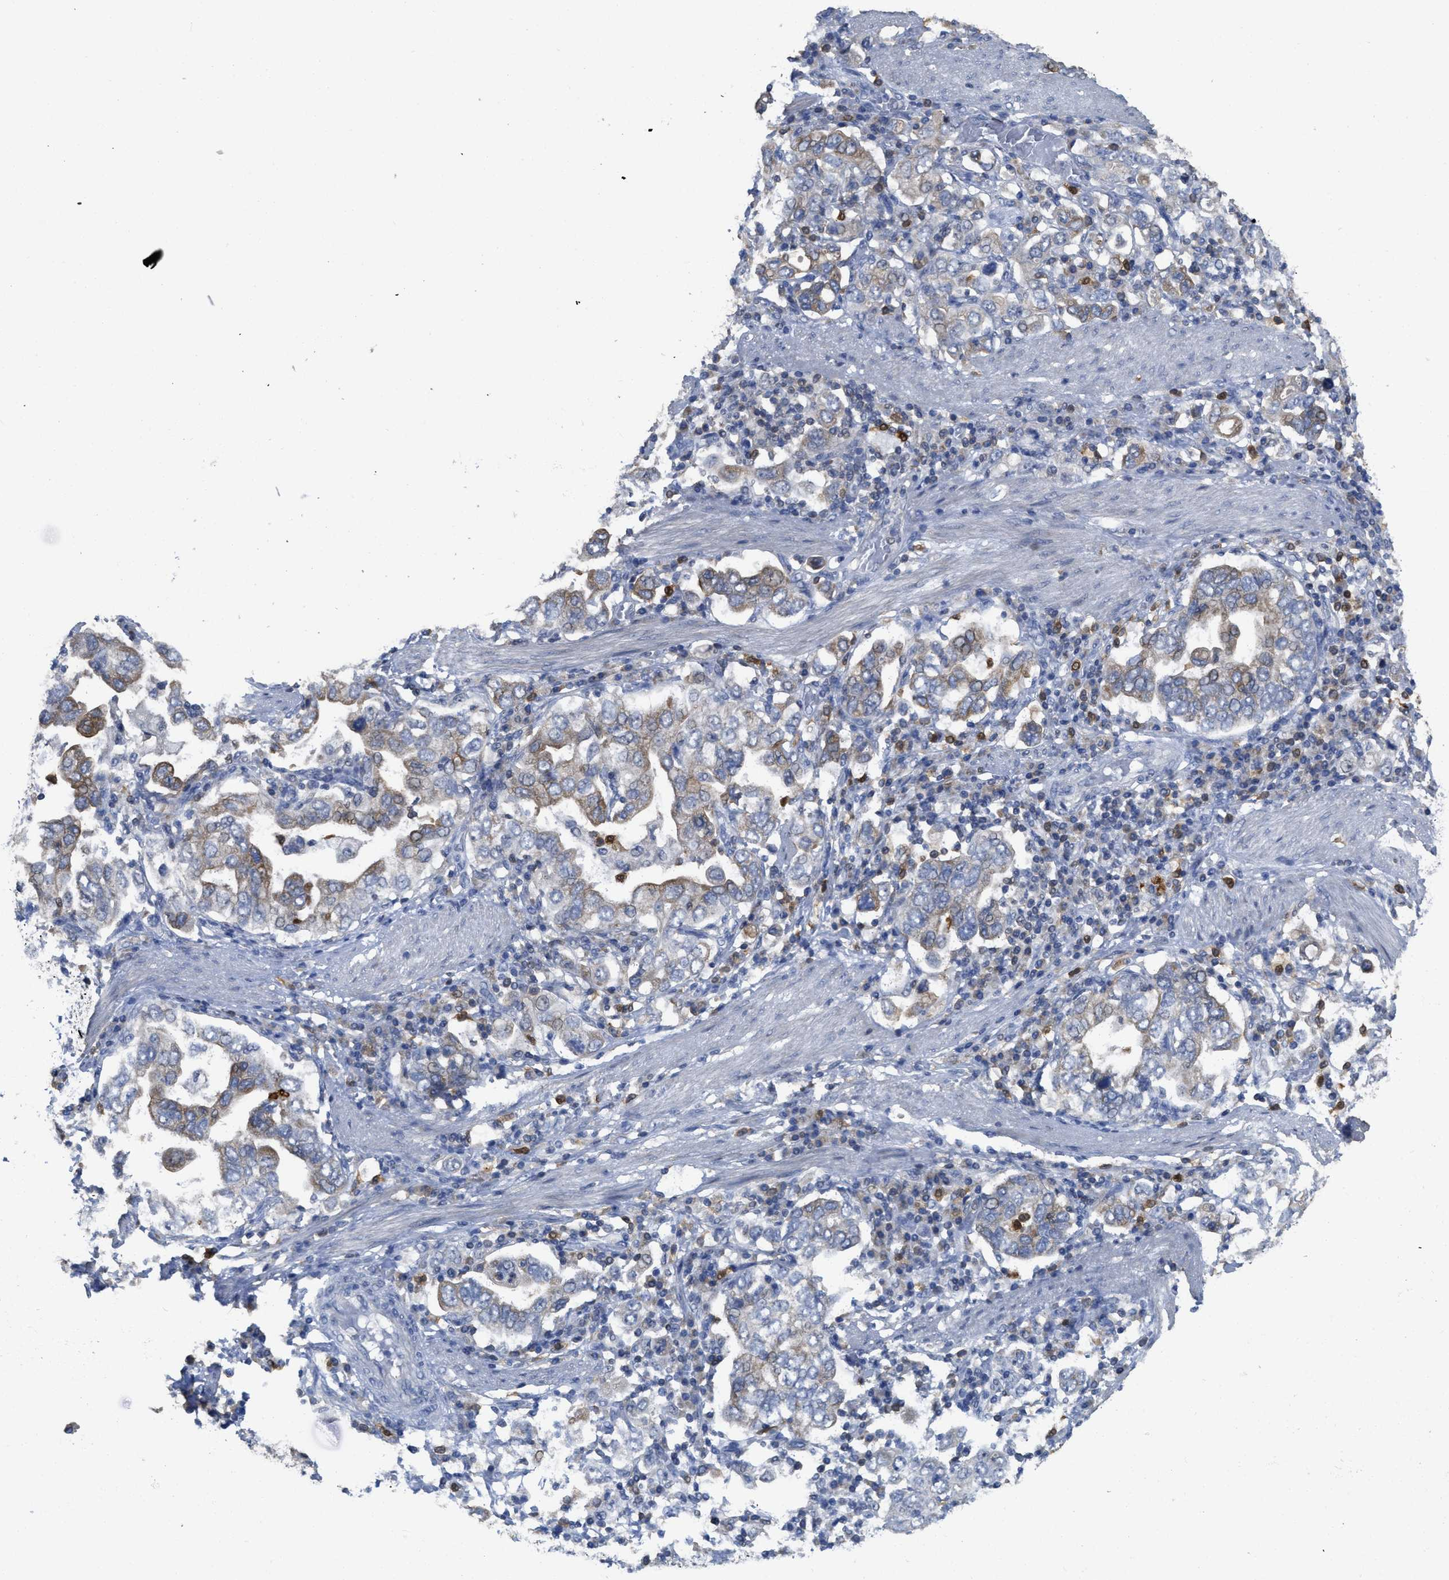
{"staining": {"intensity": "moderate", "quantity": "<25%", "location": "cytoplasmic/membranous"}, "tissue": "stomach cancer", "cell_type": "Tumor cells", "image_type": "cancer", "snomed": [{"axis": "morphology", "description": "Adenocarcinoma, NOS"}, {"axis": "topography", "description": "Stomach, upper"}], "caption": "Stomach cancer (adenocarcinoma) stained with a protein marker displays moderate staining in tumor cells.", "gene": "SFXN2", "patient": {"sex": "male", "age": 62}}